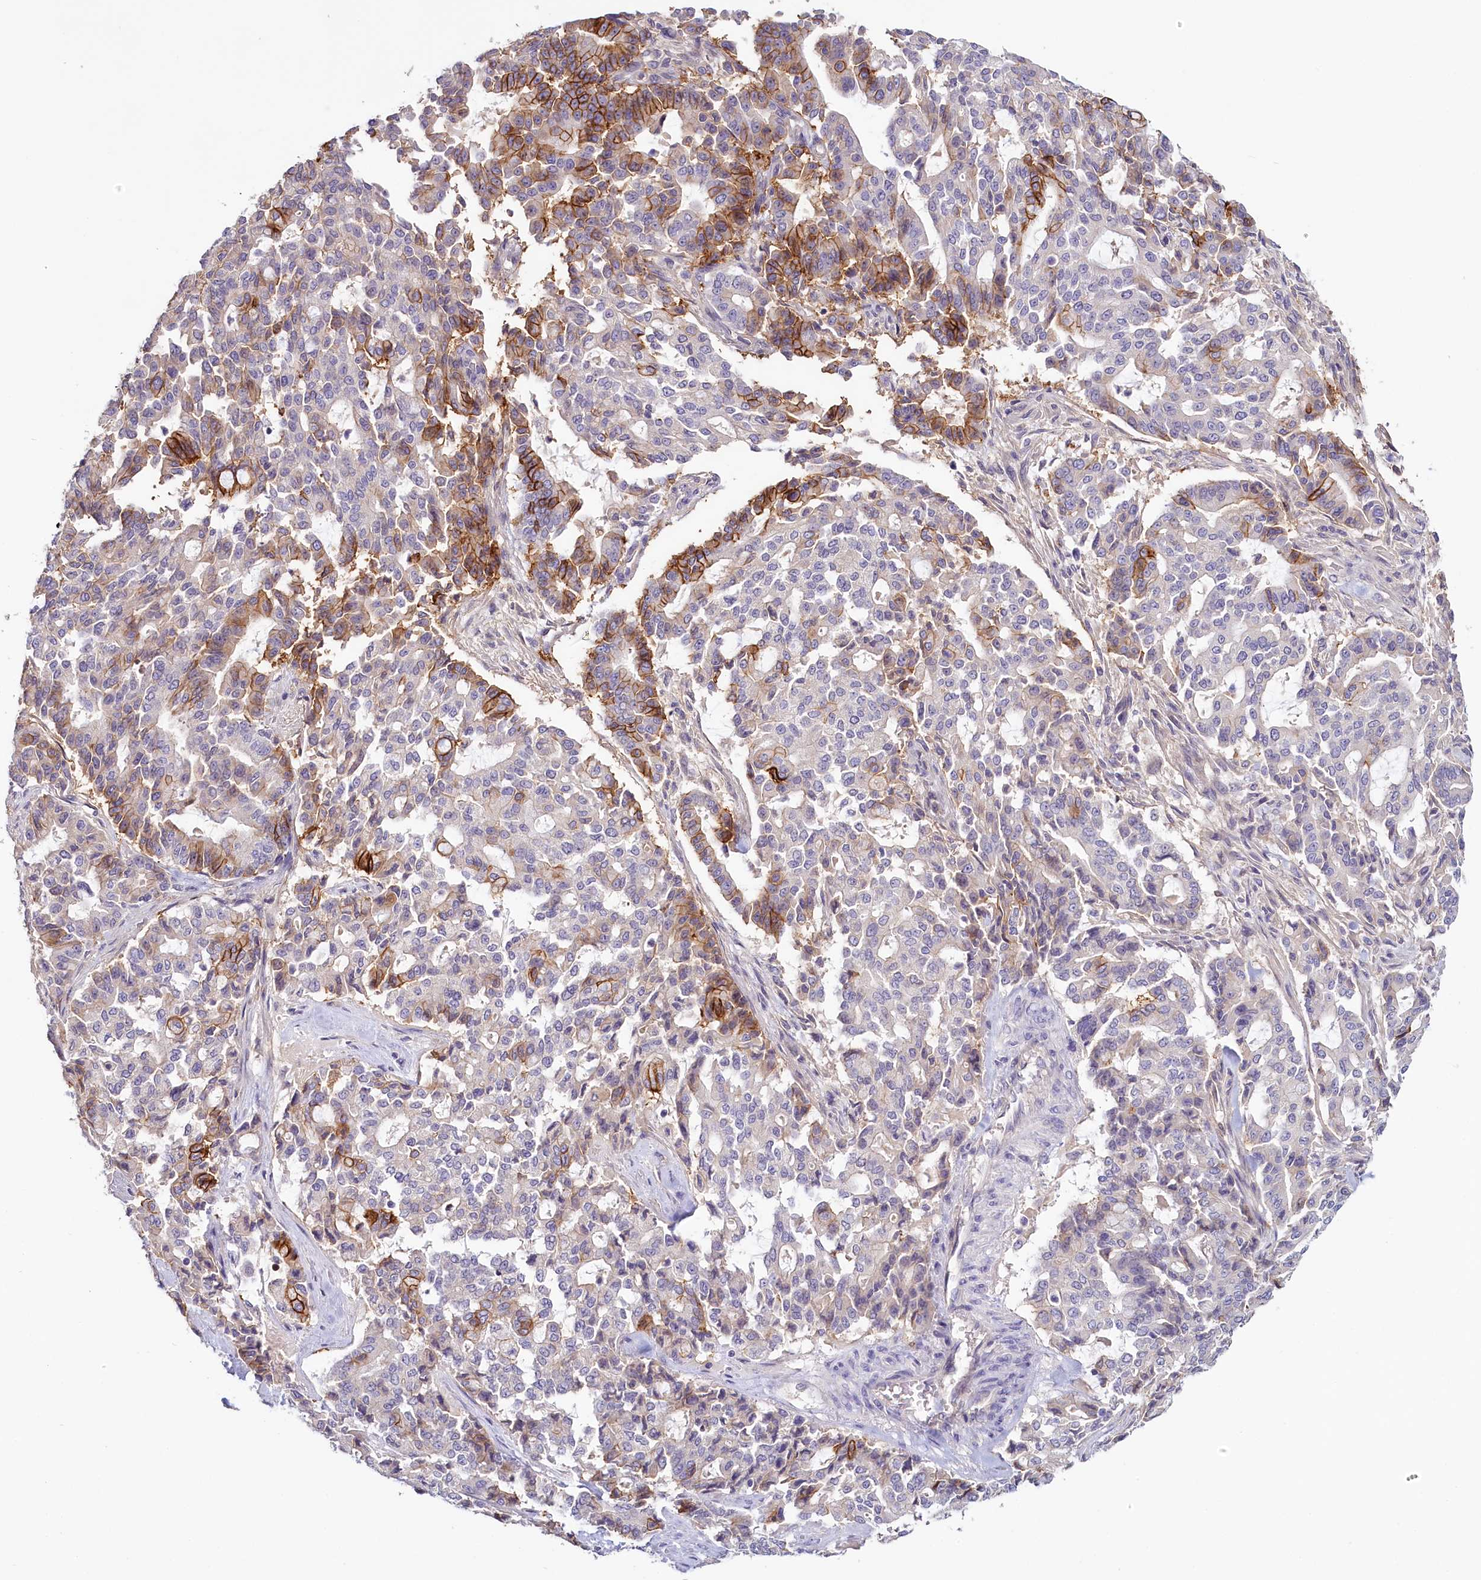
{"staining": {"intensity": "strong", "quantity": "25%-75%", "location": "cytoplasmic/membranous"}, "tissue": "pancreatic cancer", "cell_type": "Tumor cells", "image_type": "cancer", "snomed": [{"axis": "morphology", "description": "Adenocarcinoma, NOS"}, {"axis": "topography", "description": "Pancreas"}], "caption": "The histopathology image displays immunohistochemical staining of pancreatic cancer (adenocarcinoma). There is strong cytoplasmic/membranous staining is seen in approximately 25%-75% of tumor cells. The staining was performed using DAB (3,3'-diaminobenzidine), with brown indicating positive protein expression. Nuclei are stained blue with hematoxylin.", "gene": "PDE6D", "patient": {"sex": "male", "age": 63}}